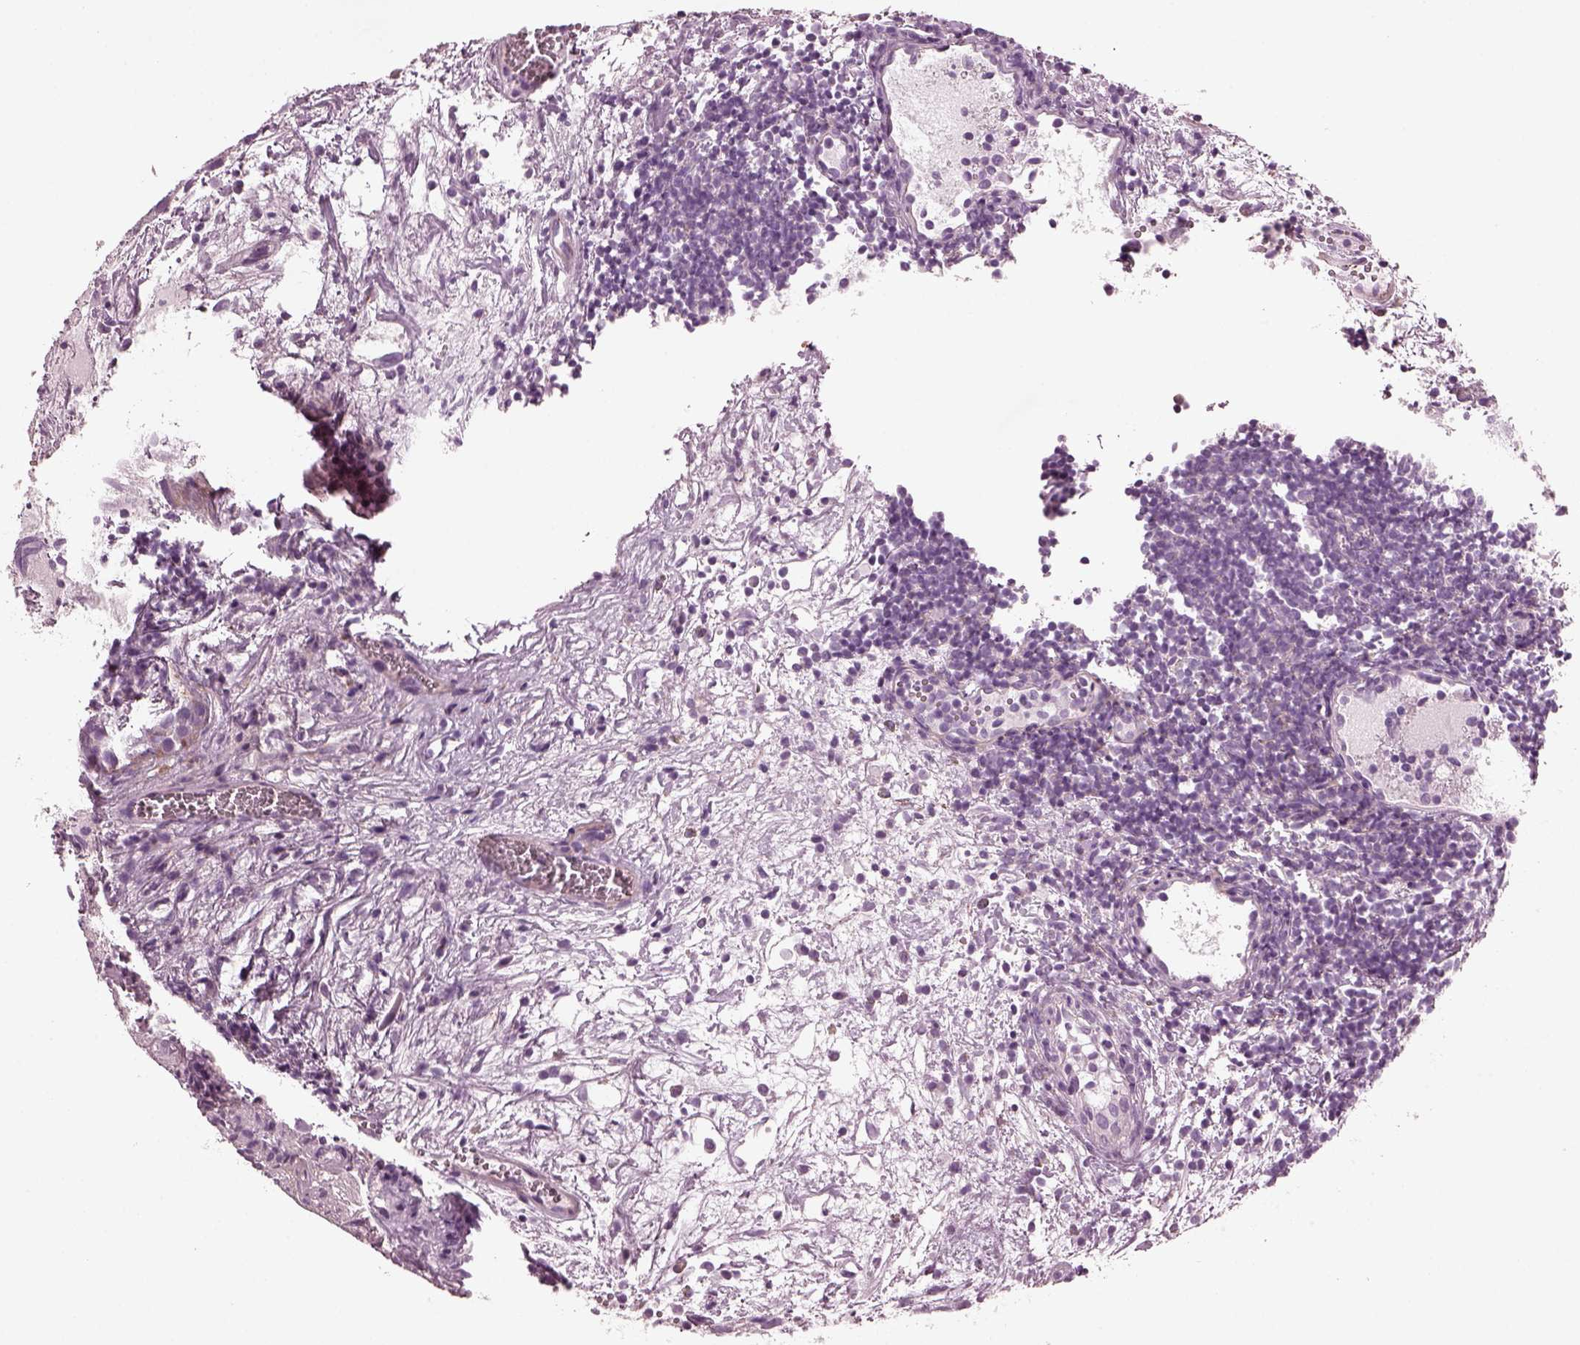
{"staining": {"intensity": "negative", "quantity": "none", "location": "none"}, "tissue": "urothelial cancer", "cell_type": "Tumor cells", "image_type": "cancer", "snomed": [{"axis": "morphology", "description": "Urothelial carcinoma, Low grade"}, {"axis": "topography", "description": "Urinary bladder"}], "caption": "The immunohistochemistry (IHC) image has no significant staining in tumor cells of urothelial cancer tissue.", "gene": "GDF11", "patient": {"sex": "female", "age": 69}}